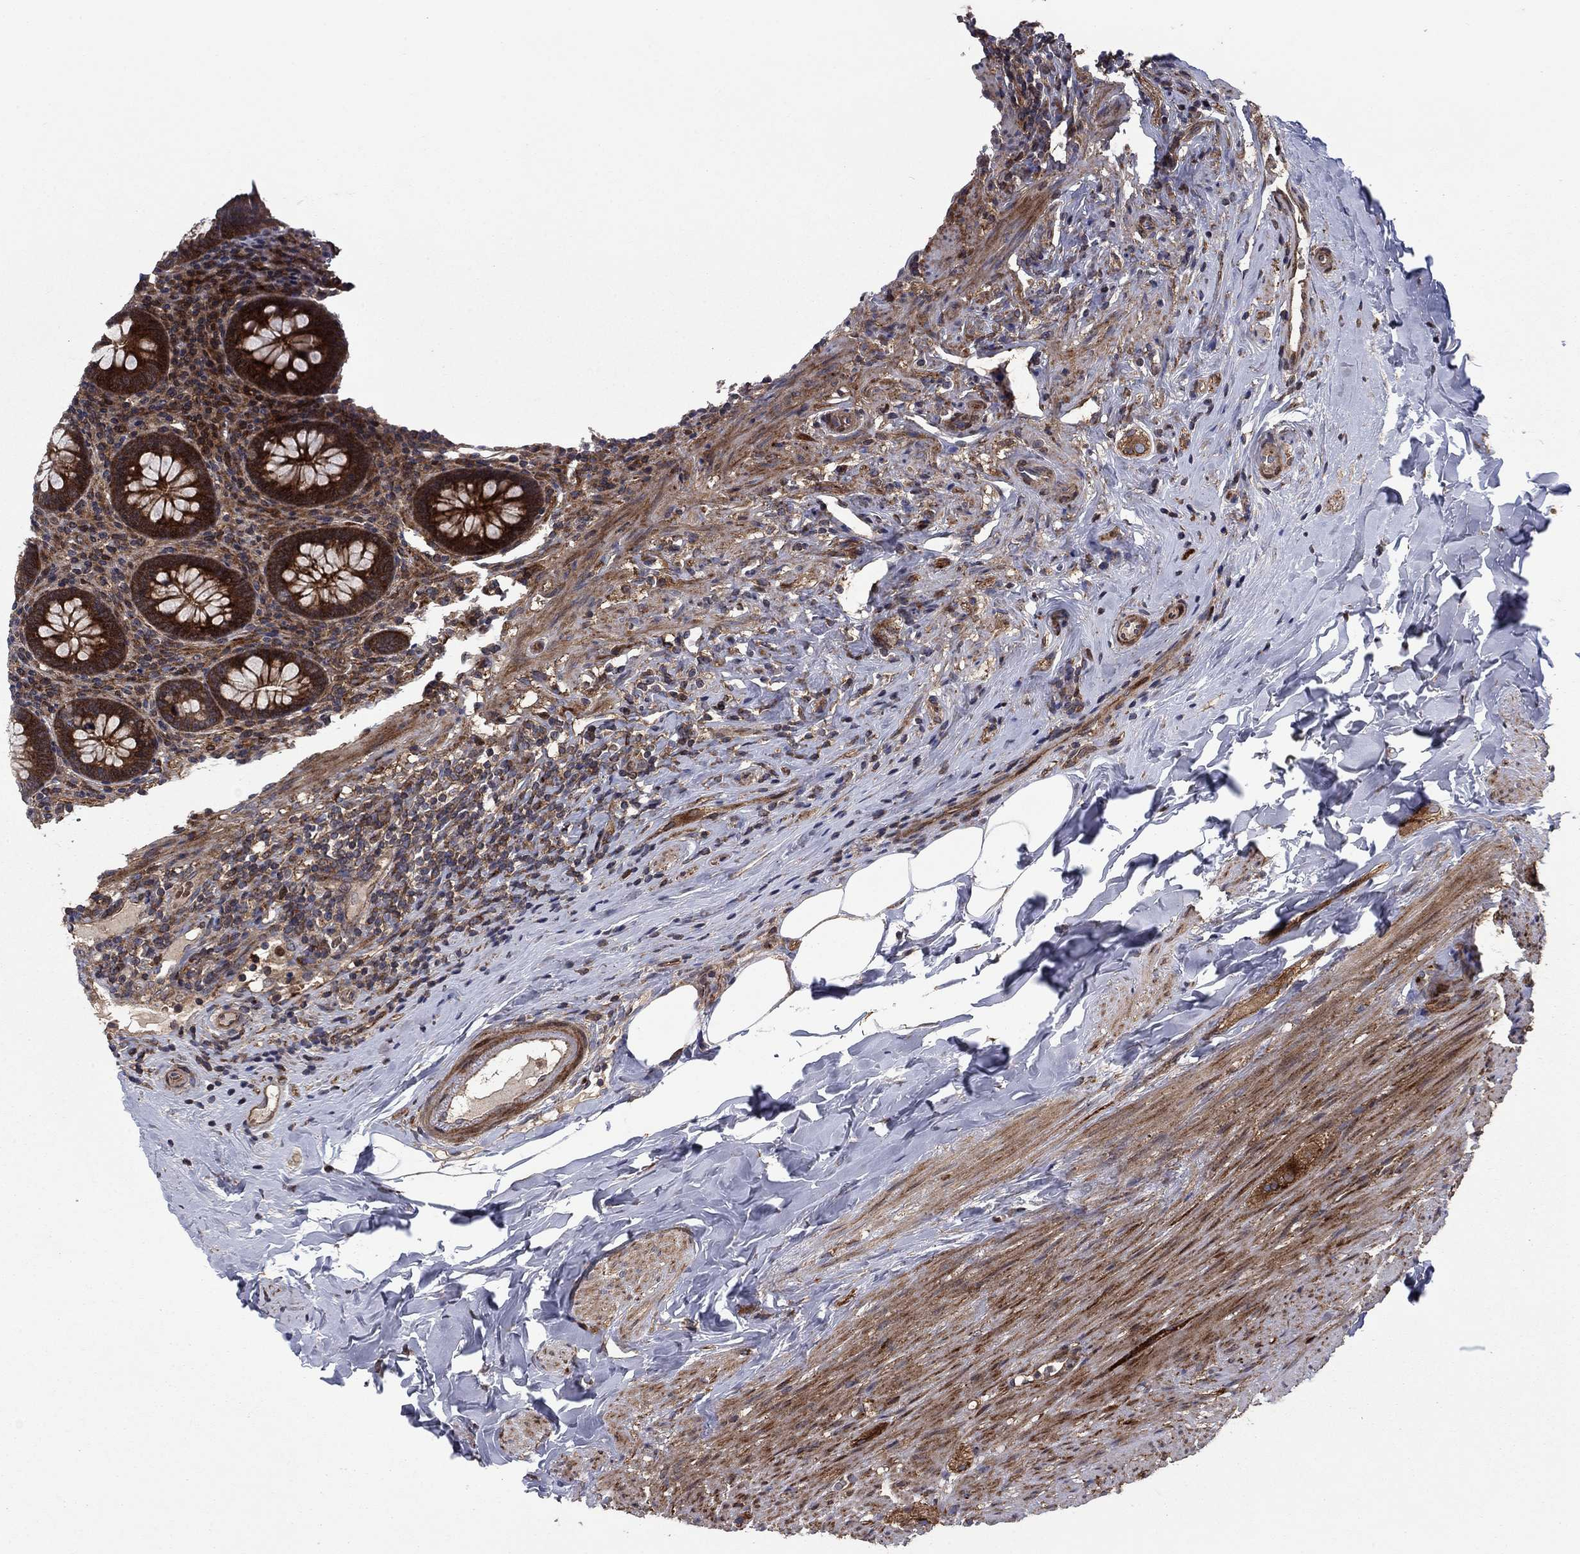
{"staining": {"intensity": "strong", "quantity": "25%-75%", "location": "cytoplasmic/membranous"}, "tissue": "appendix", "cell_type": "Glandular cells", "image_type": "normal", "snomed": [{"axis": "morphology", "description": "Normal tissue, NOS"}, {"axis": "topography", "description": "Appendix"}], "caption": "IHC micrograph of normal human appendix stained for a protein (brown), which reveals high levels of strong cytoplasmic/membranous expression in about 25%-75% of glandular cells.", "gene": "HDAC4", "patient": {"sex": "male", "age": 47}}